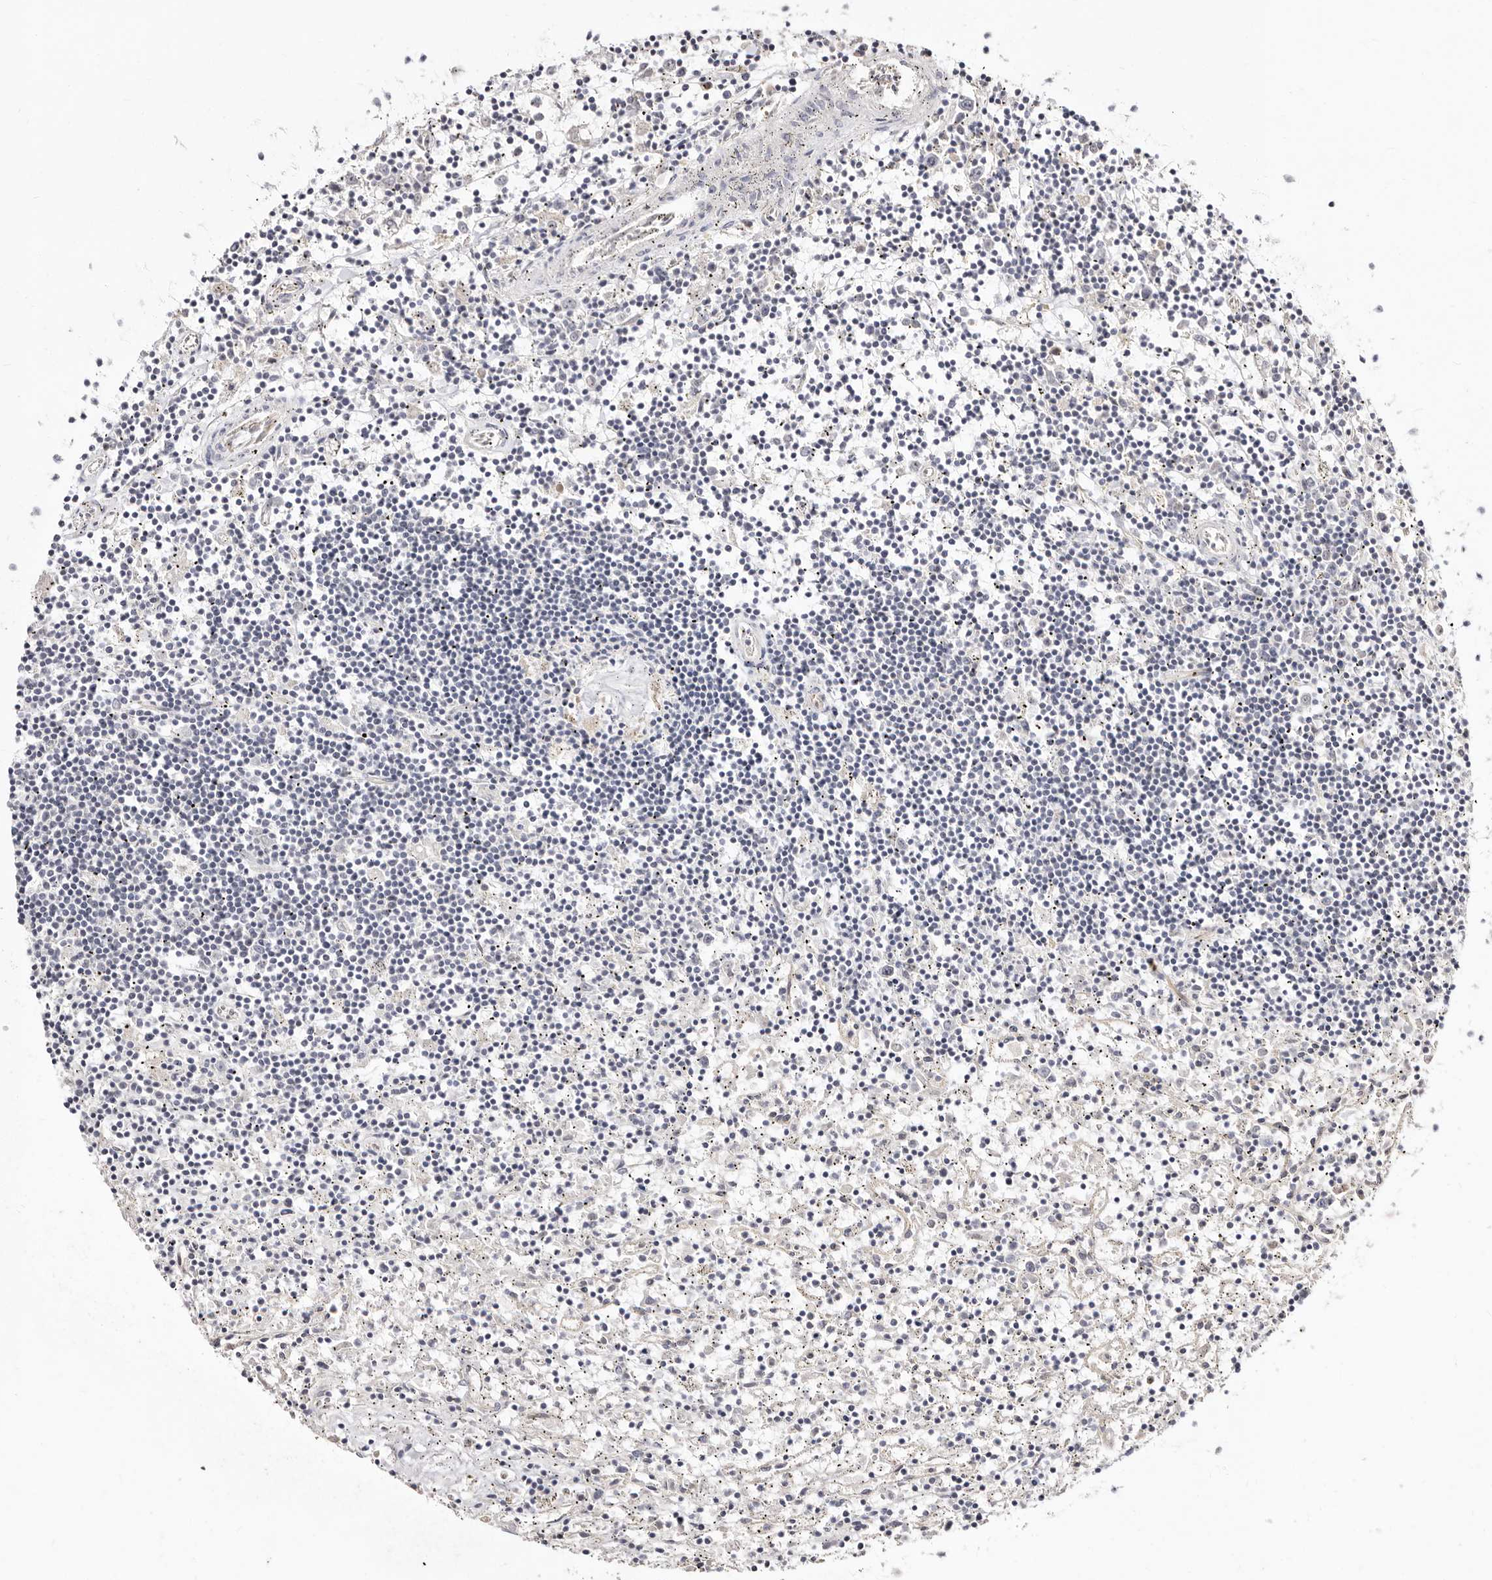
{"staining": {"intensity": "negative", "quantity": "none", "location": "none"}, "tissue": "lymphoma", "cell_type": "Tumor cells", "image_type": "cancer", "snomed": [{"axis": "morphology", "description": "Malignant lymphoma, non-Hodgkin's type, Low grade"}, {"axis": "topography", "description": "Spleen"}], "caption": "Immunohistochemistry (IHC) image of neoplastic tissue: human lymphoma stained with DAB (3,3'-diaminobenzidine) demonstrates no significant protein expression in tumor cells.", "gene": "LCORL", "patient": {"sex": "male", "age": 76}}